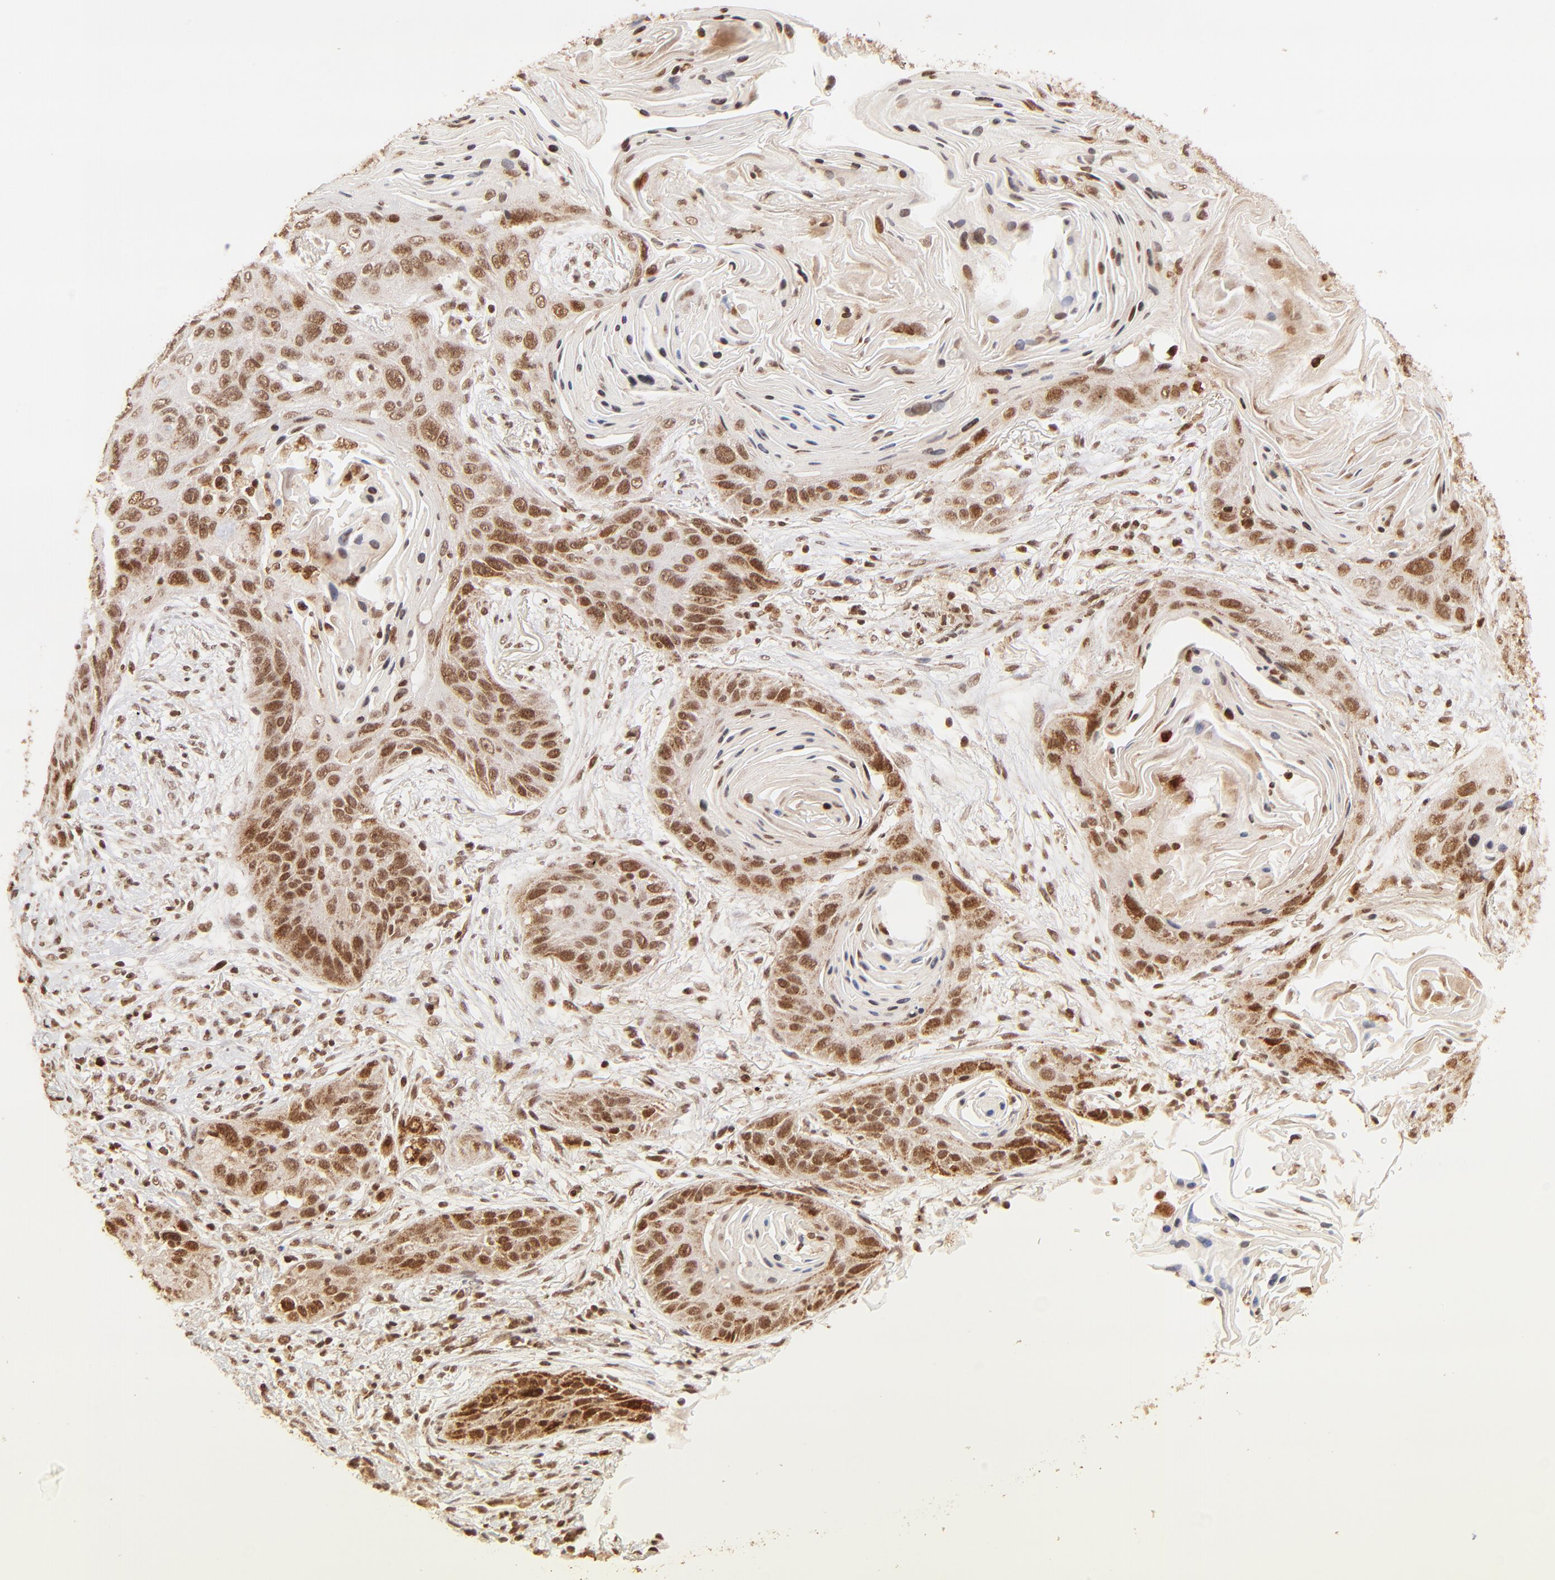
{"staining": {"intensity": "strong", "quantity": ">75%", "location": "cytoplasmic/membranous,nuclear"}, "tissue": "lung cancer", "cell_type": "Tumor cells", "image_type": "cancer", "snomed": [{"axis": "morphology", "description": "Squamous cell carcinoma, NOS"}, {"axis": "topography", "description": "Lung"}], "caption": "This is a micrograph of IHC staining of lung cancer (squamous cell carcinoma), which shows strong staining in the cytoplasmic/membranous and nuclear of tumor cells.", "gene": "MED15", "patient": {"sex": "female", "age": 67}}